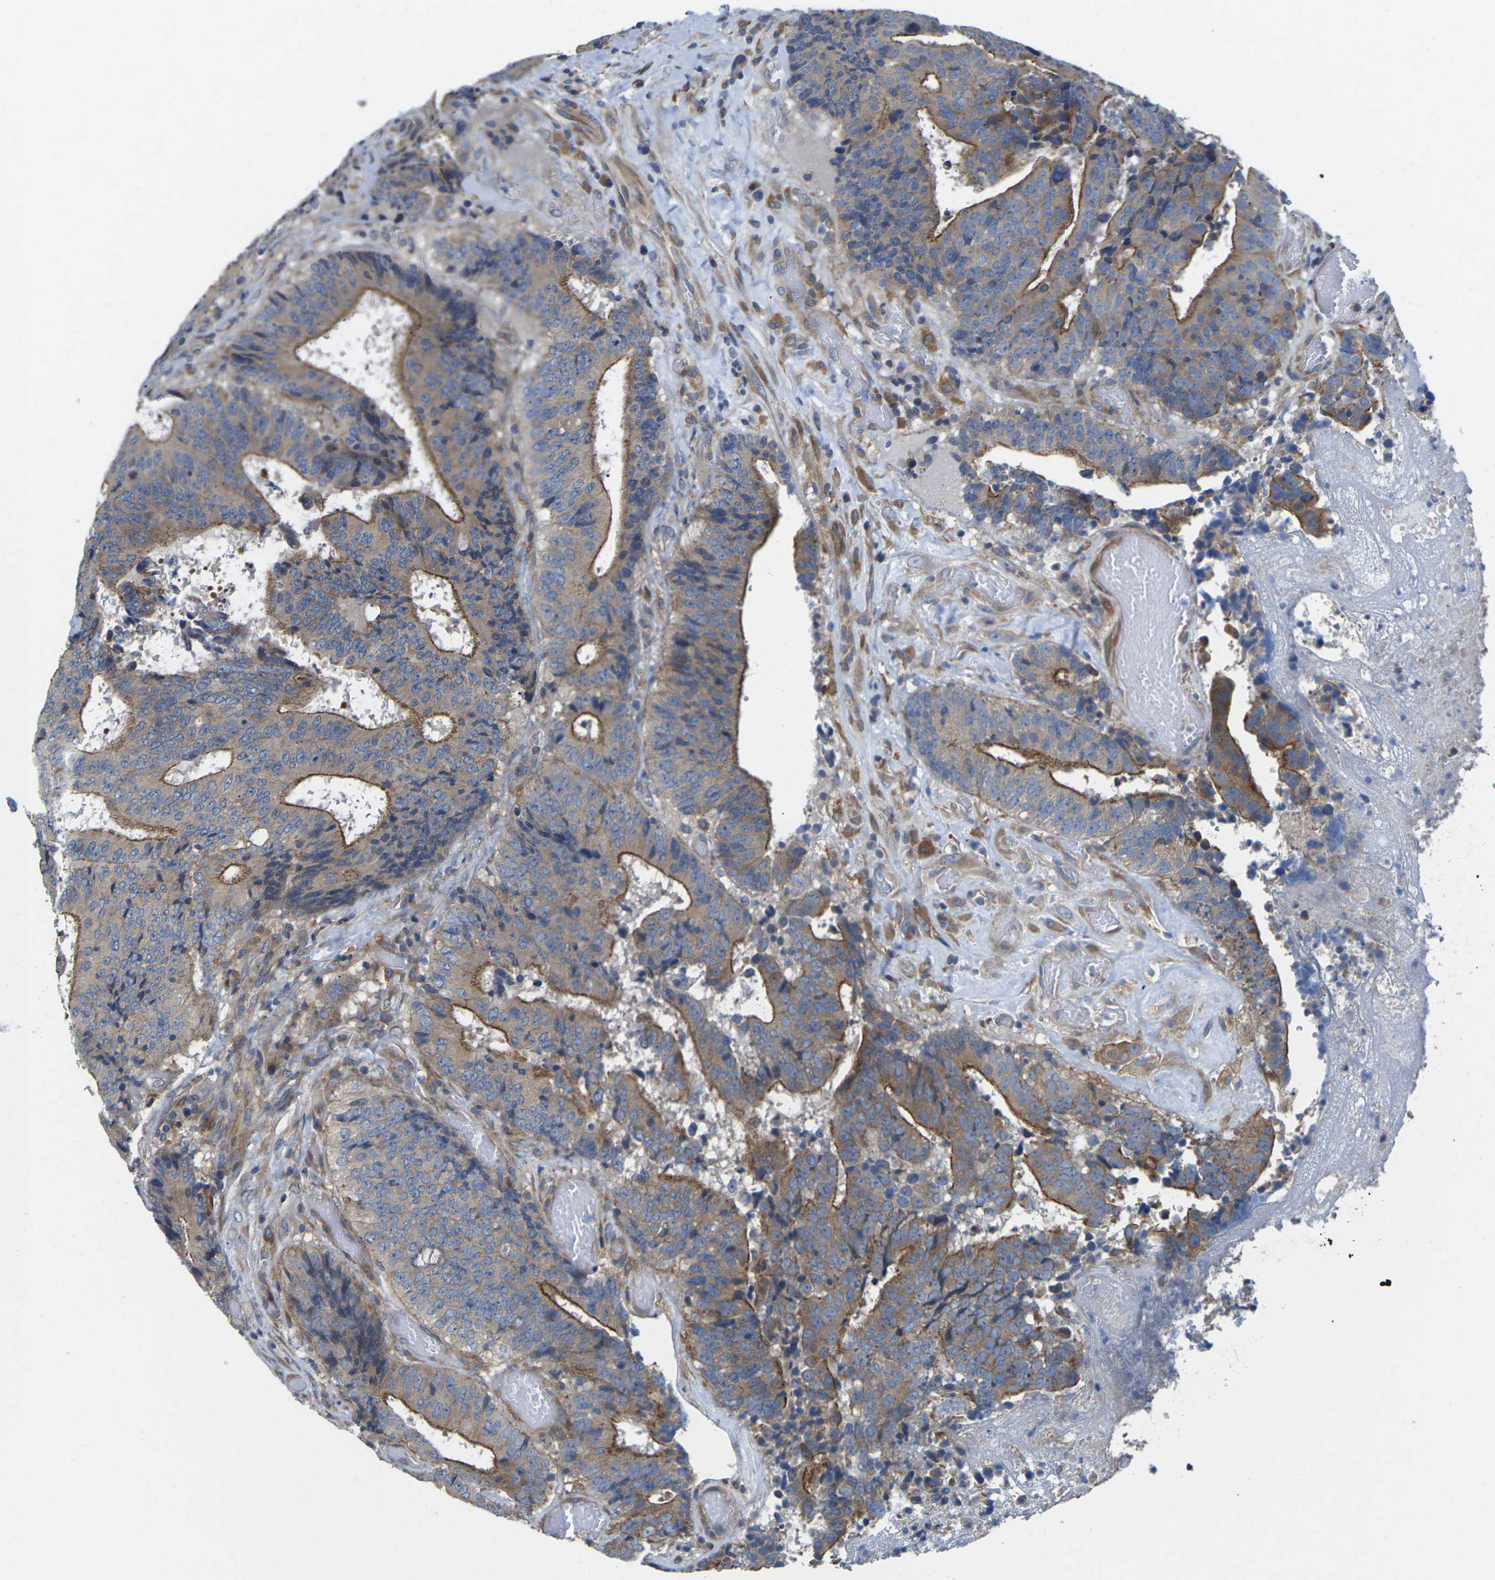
{"staining": {"intensity": "moderate", "quantity": "25%-75%", "location": "cytoplasmic/membranous"}, "tissue": "colorectal cancer", "cell_type": "Tumor cells", "image_type": "cancer", "snomed": [{"axis": "morphology", "description": "Adenocarcinoma, NOS"}, {"axis": "topography", "description": "Rectum"}], "caption": "Adenocarcinoma (colorectal) stained with IHC shows moderate cytoplasmic/membranous positivity in about 25%-75% of tumor cells. (Stains: DAB in brown, nuclei in blue, Microscopy: brightfield microscopy at high magnification).", "gene": "SCNN1A", "patient": {"sex": "male", "age": 72}}